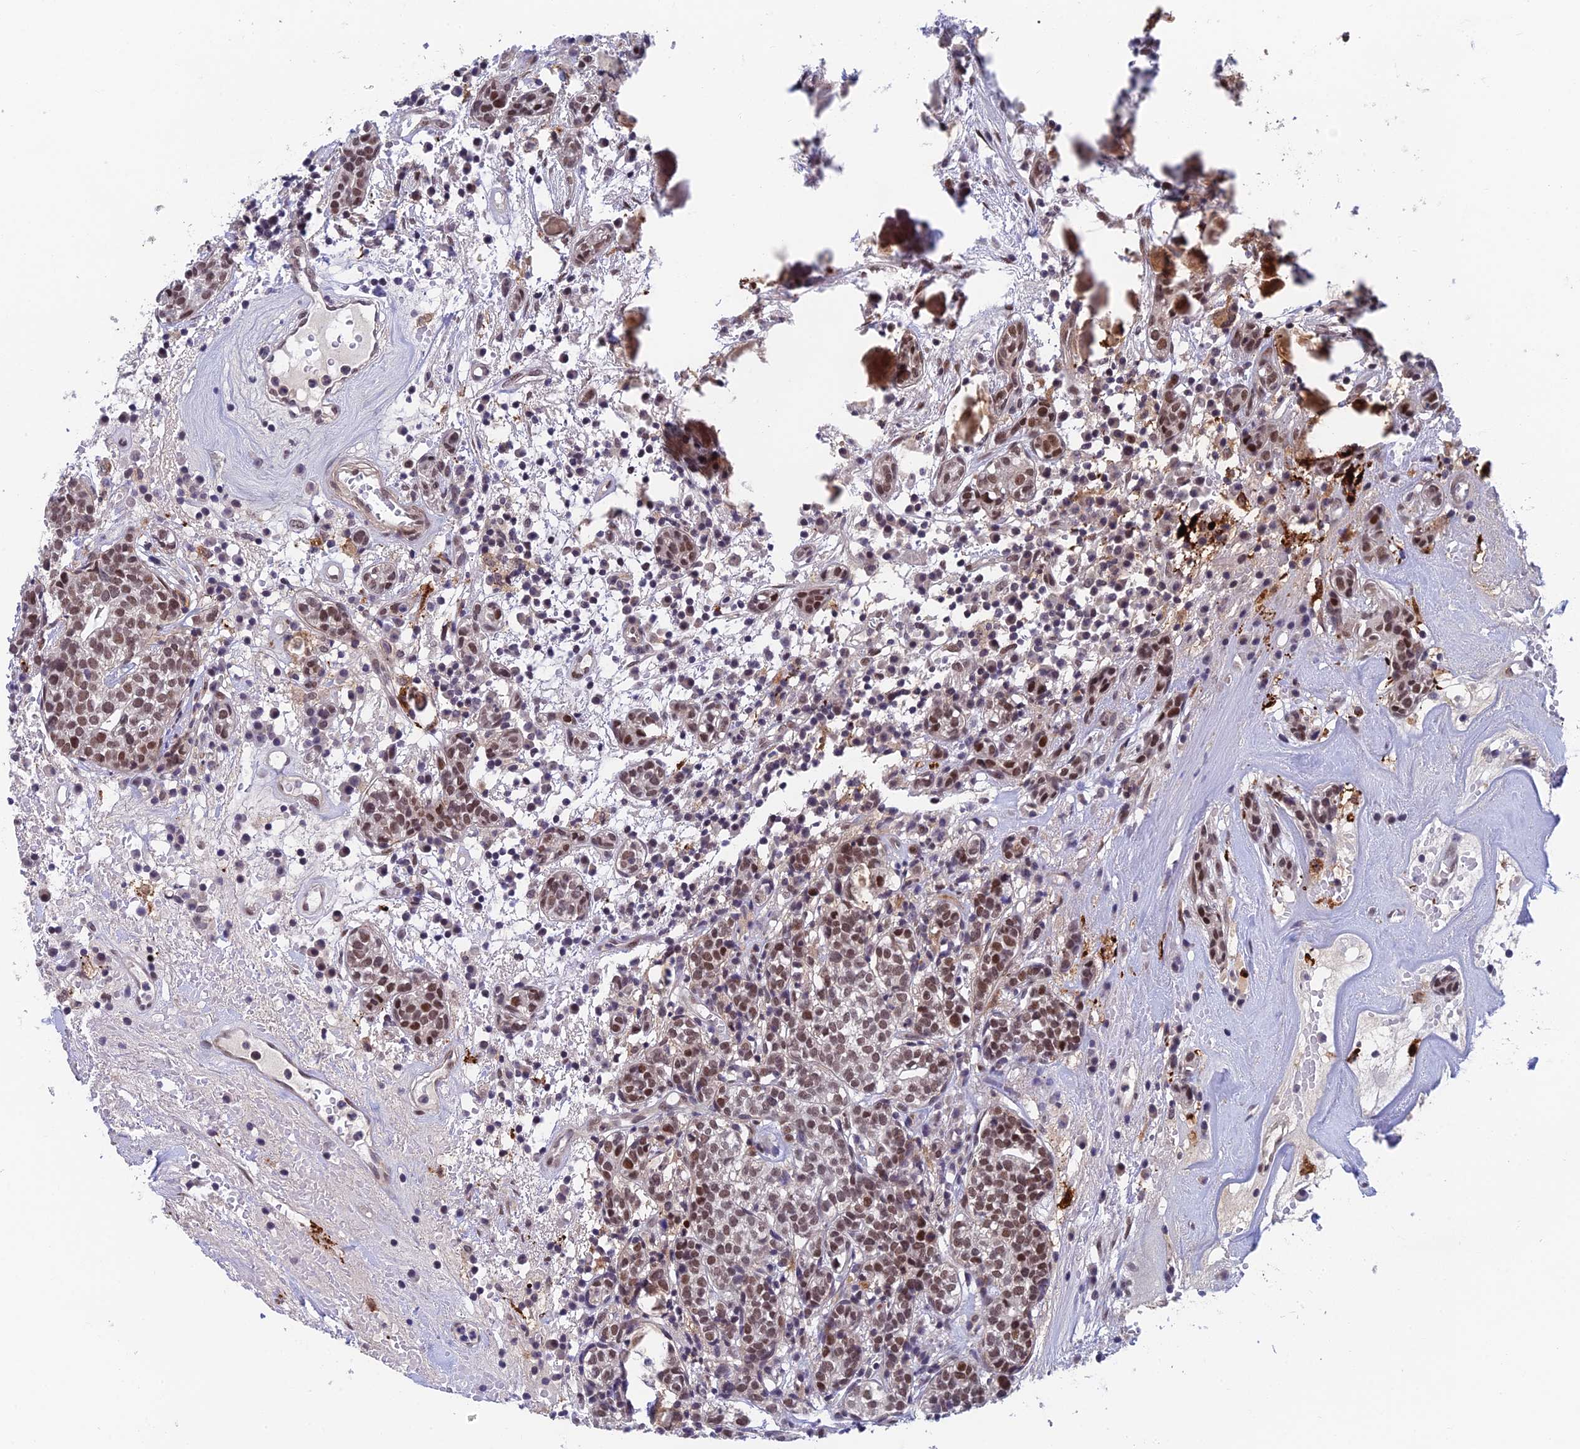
{"staining": {"intensity": "moderate", "quantity": ">75%", "location": "nuclear"}, "tissue": "head and neck cancer", "cell_type": "Tumor cells", "image_type": "cancer", "snomed": [{"axis": "morphology", "description": "Adenocarcinoma, NOS"}, {"axis": "topography", "description": "Salivary gland"}, {"axis": "topography", "description": "Head-Neck"}], "caption": "An immunohistochemistry image of neoplastic tissue is shown. Protein staining in brown shows moderate nuclear positivity in head and neck adenocarcinoma within tumor cells.", "gene": "NSMCE1", "patient": {"sex": "female", "age": 65}}